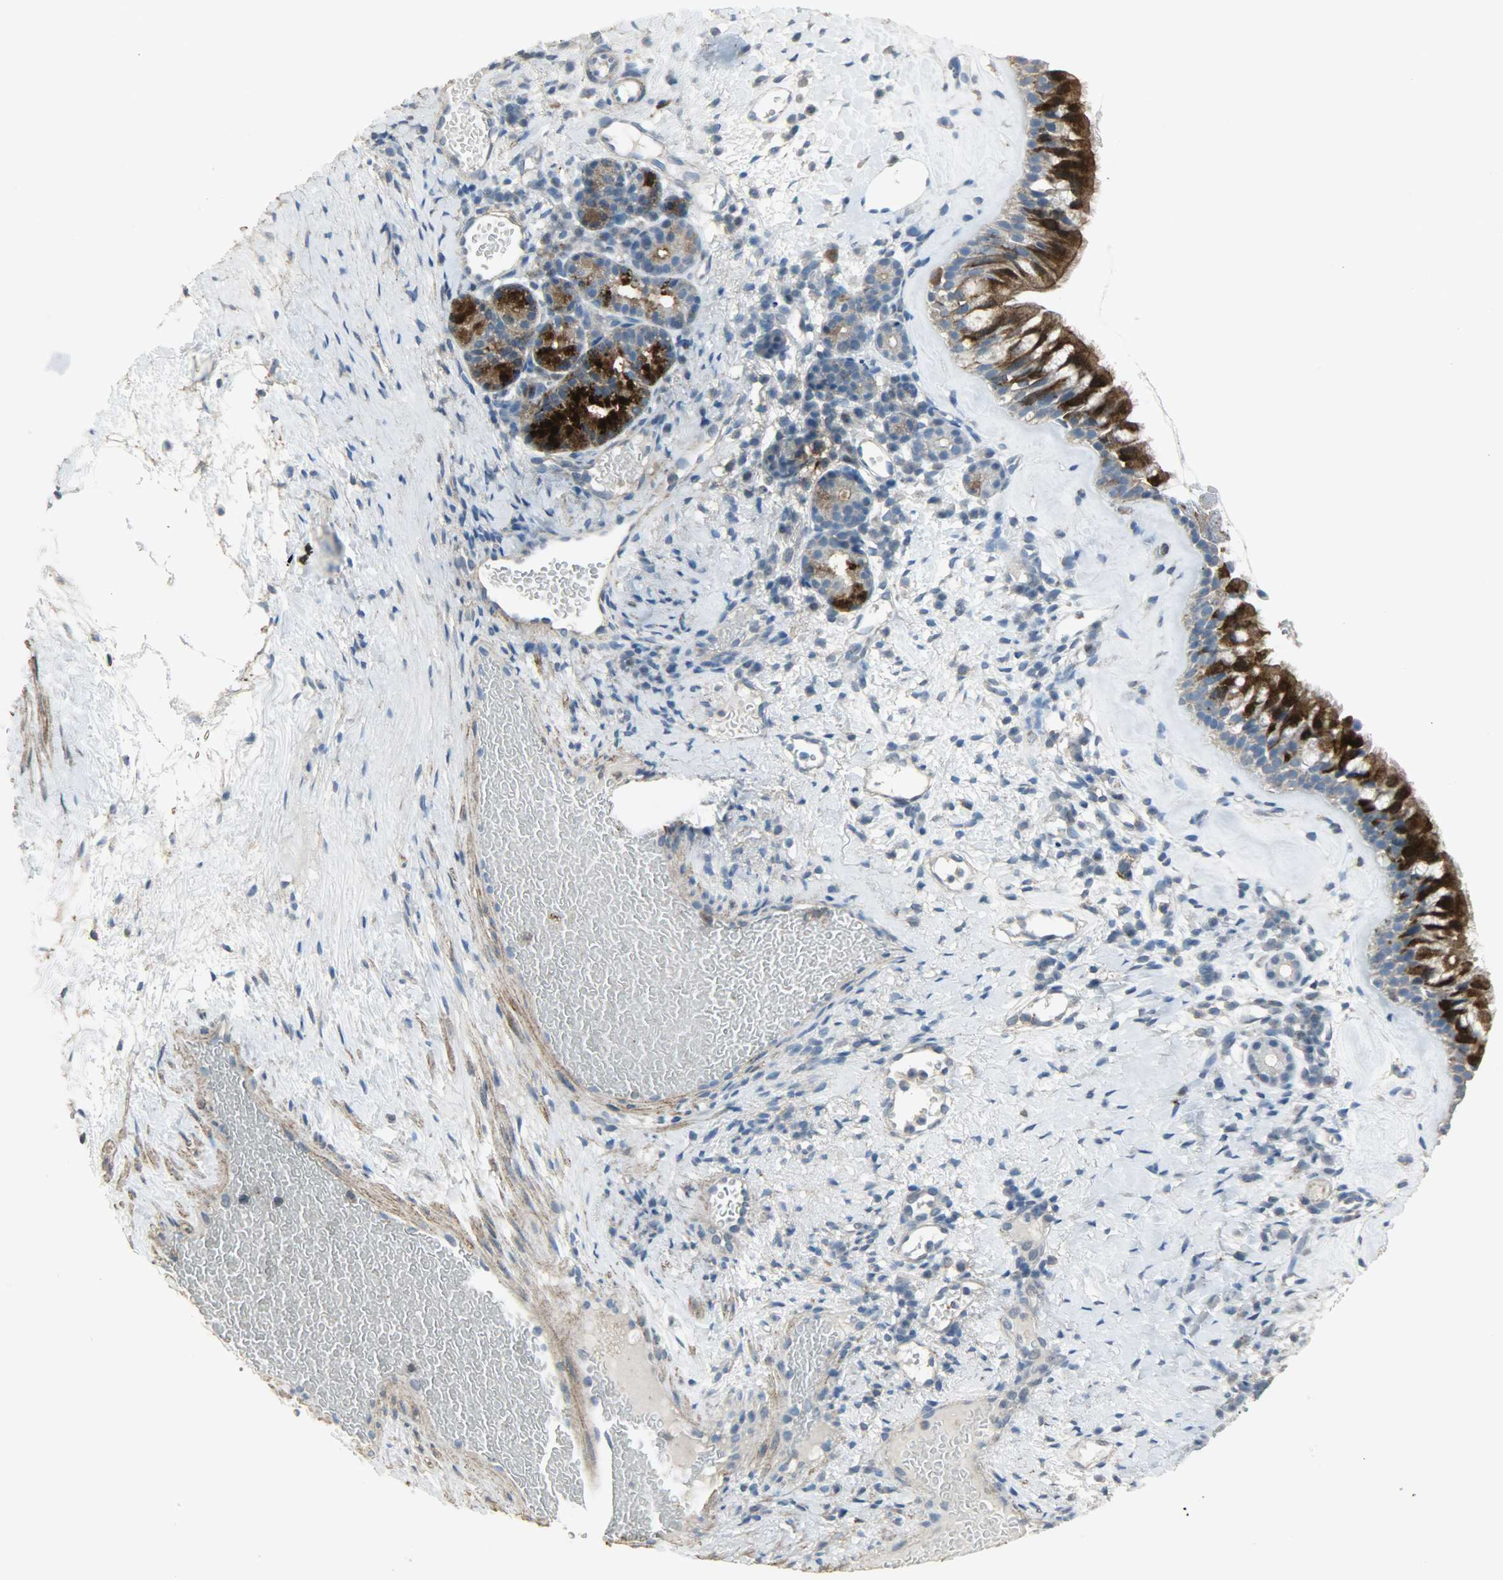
{"staining": {"intensity": "strong", "quantity": ">75%", "location": "cytoplasmic/membranous"}, "tissue": "nasopharynx", "cell_type": "Respiratory epithelial cells", "image_type": "normal", "snomed": [{"axis": "morphology", "description": "Normal tissue, NOS"}, {"axis": "morphology", "description": "Inflammation, NOS"}, {"axis": "topography", "description": "Nasopharynx"}], "caption": "Benign nasopharynx was stained to show a protein in brown. There is high levels of strong cytoplasmic/membranous expression in about >75% of respiratory epithelial cells.", "gene": "DNAJA4", "patient": {"sex": "female", "age": 55}}